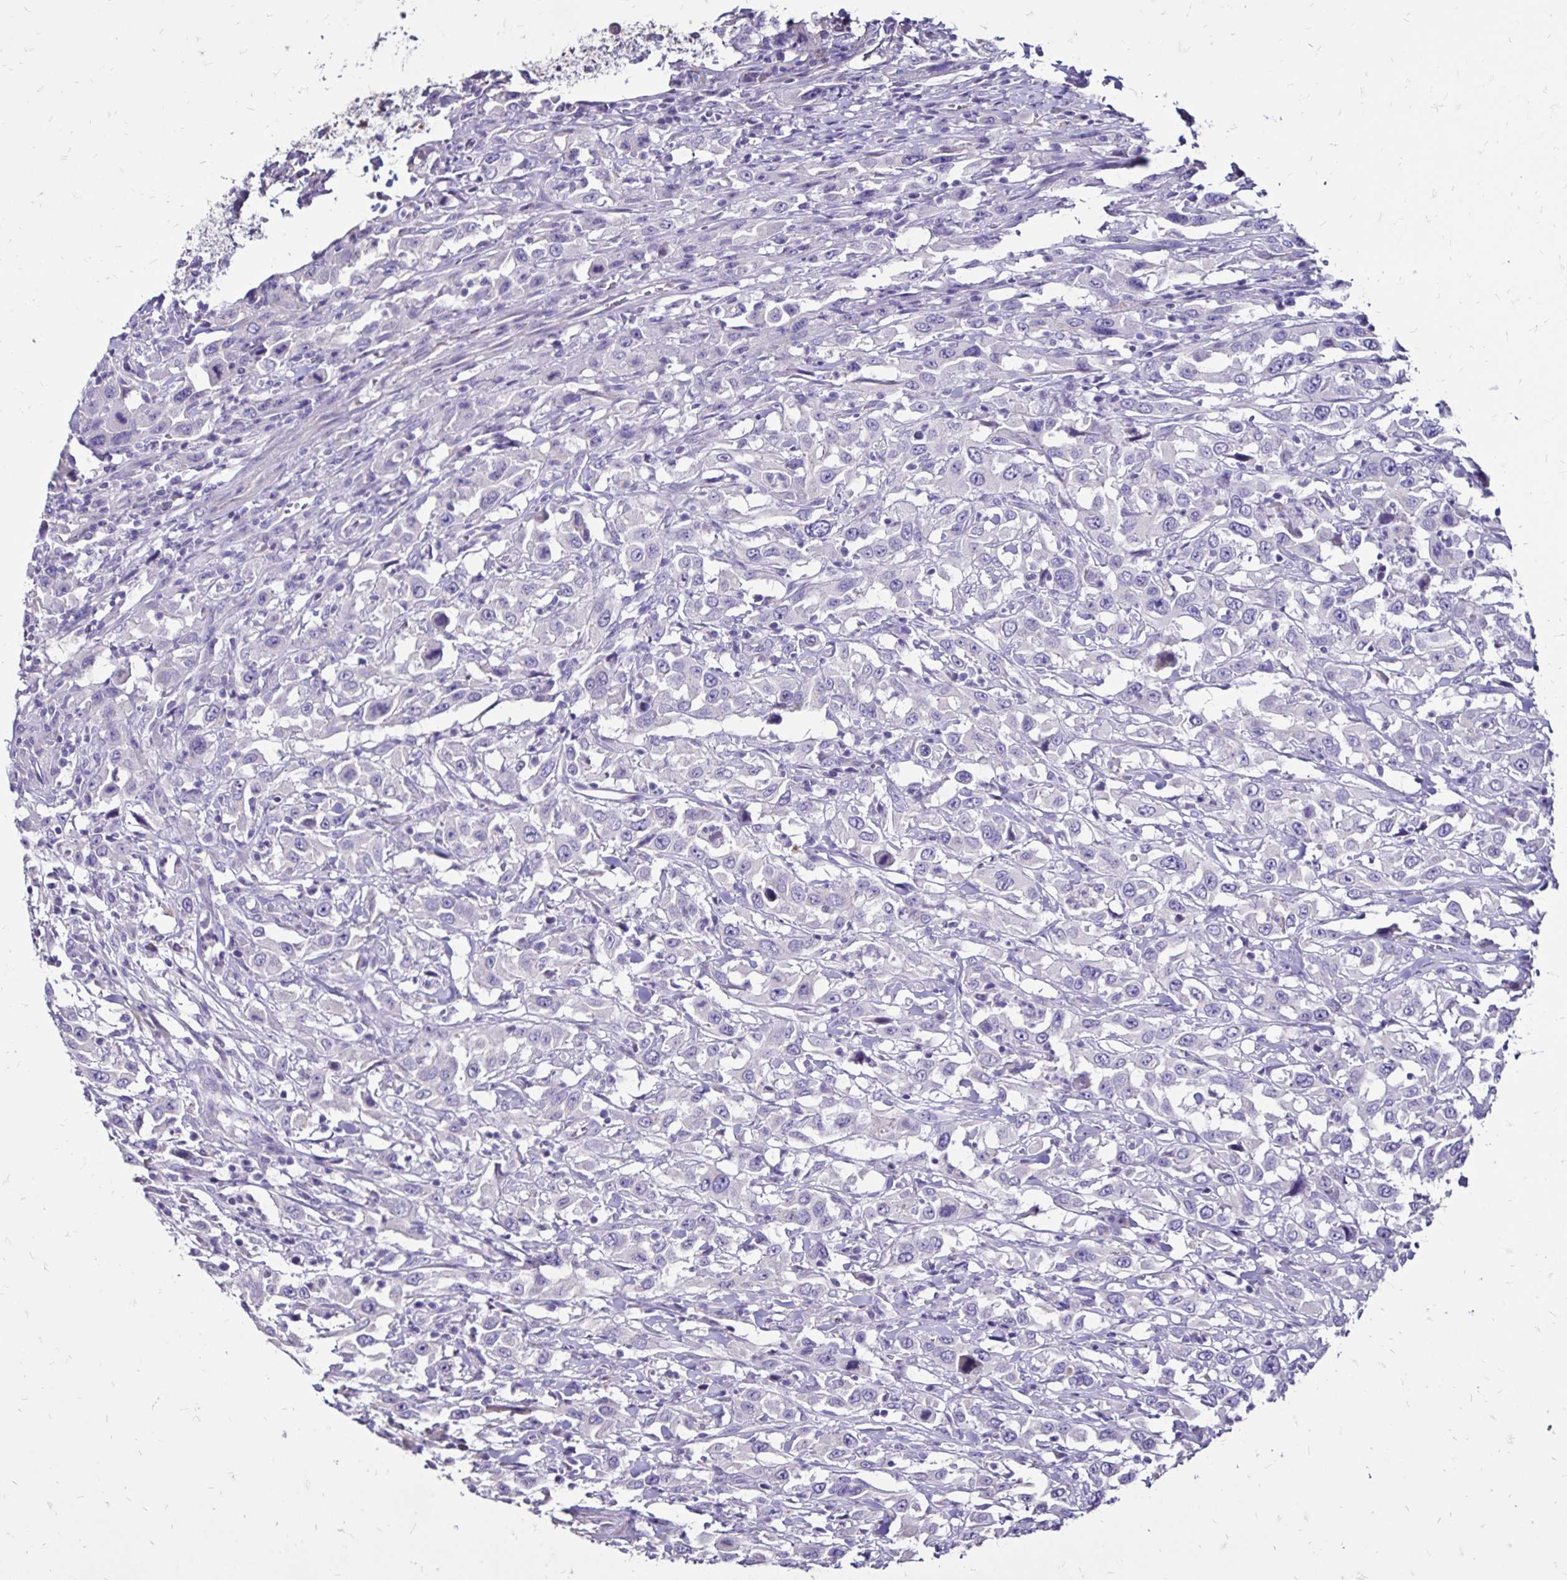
{"staining": {"intensity": "negative", "quantity": "none", "location": "none"}, "tissue": "urothelial cancer", "cell_type": "Tumor cells", "image_type": "cancer", "snomed": [{"axis": "morphology", "description": "Urothelial carcinoma, High grade"}, {"axis": "topography", "description": "Urinary bladder"}], "caption": "This is an immunohistochemistry histopathology image of human urothelial cancer. There is no positivity in tumor cells.", "gene": "EVPL", "patient": {"sex": "male", "age": 61}}